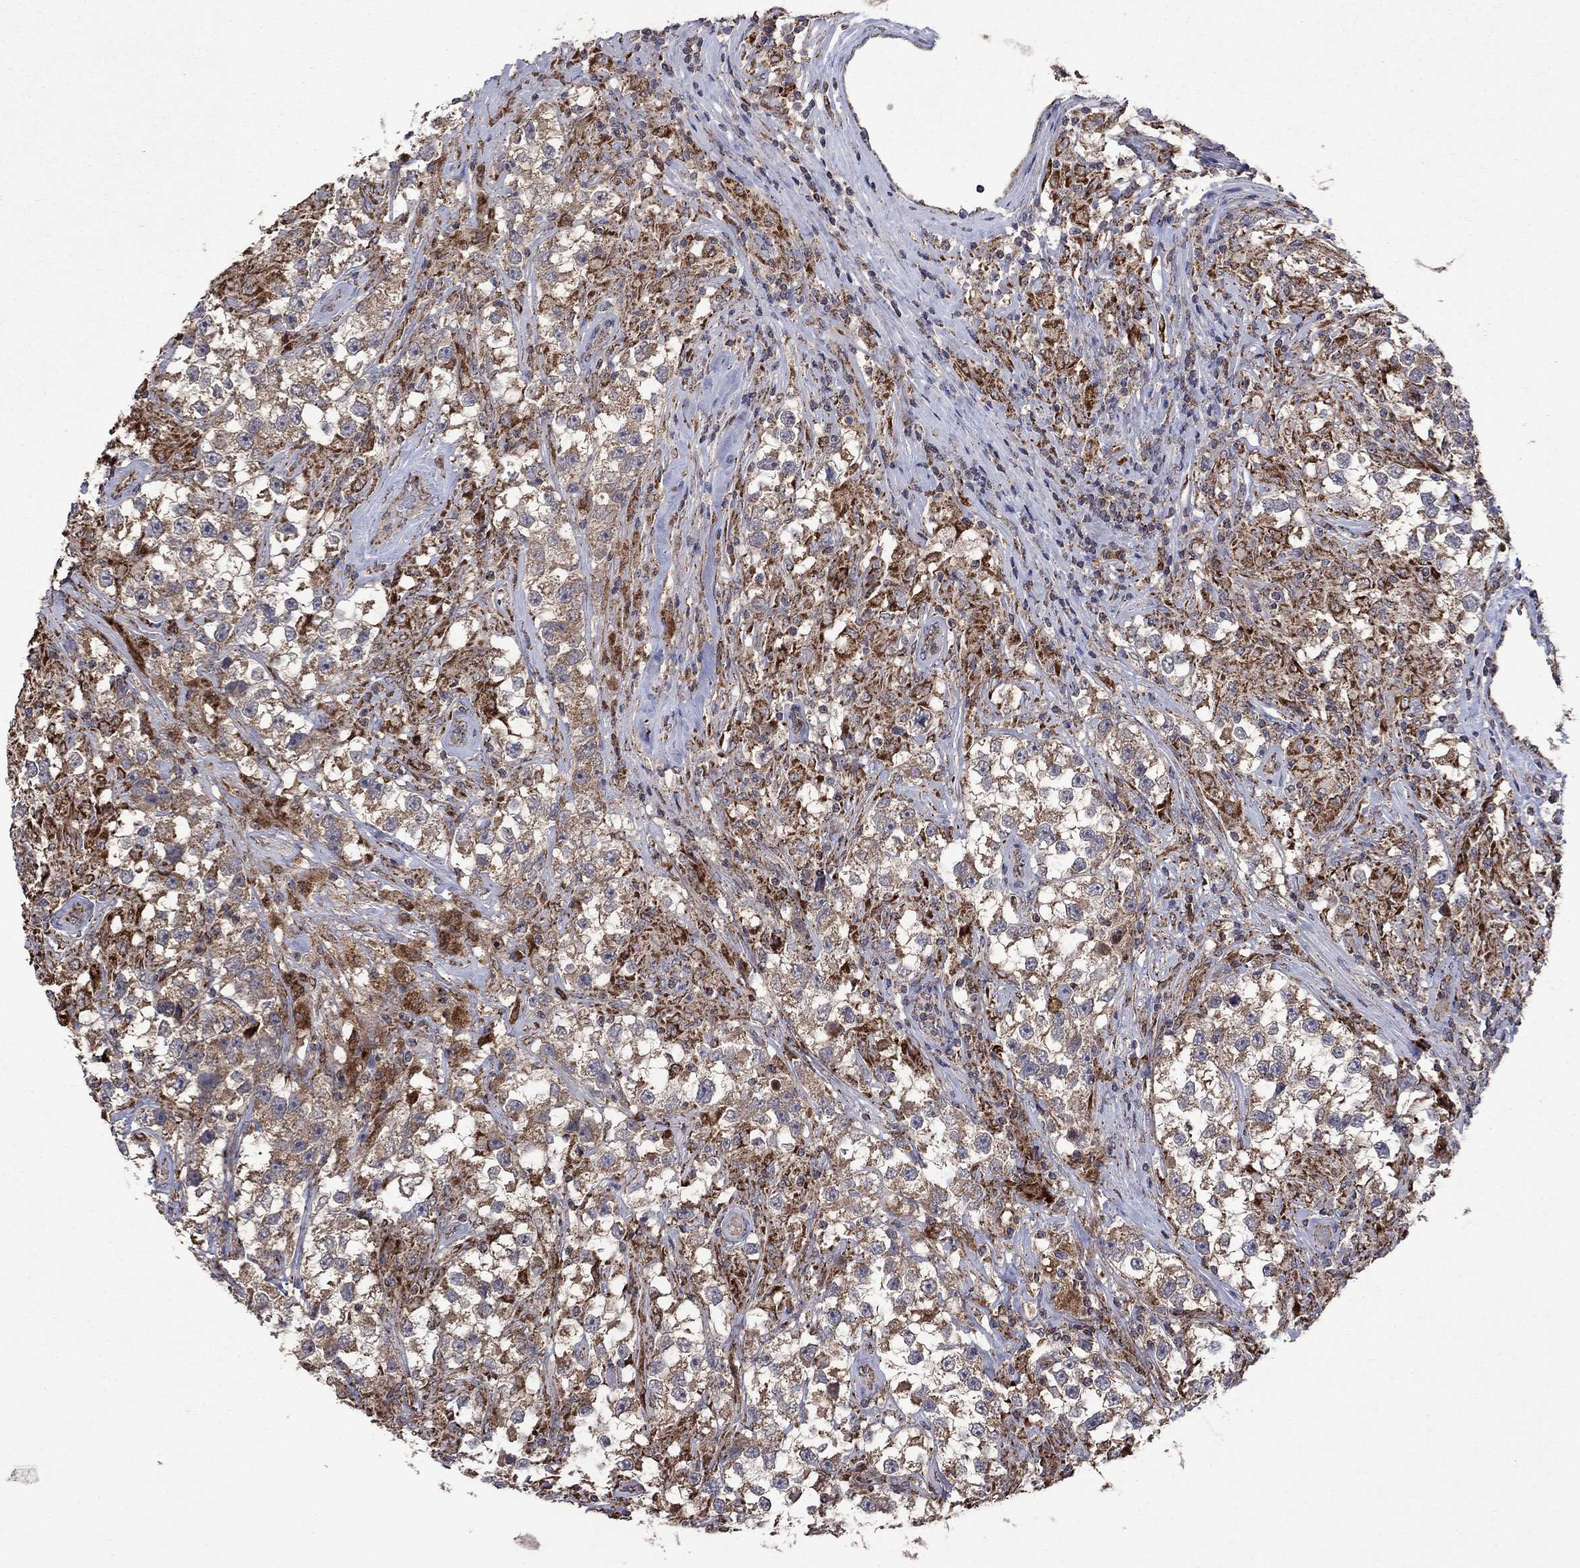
{"staining": {"intensity": "weak", "quantity": ">75%", "location": "cytoplasmic/membranous"}, "tissue": "testis cancer", "cell_type": "Tumor cells", "image_type": "cancer", "snomed": [{"axis": "morphology", "description": "Seminoma, NOS"}, {"axis": "topography", "description": "Testis"}], "caption": "About >75% of tumor cells in human testis seminoma exhibit weak cytoplasmic/membranous protein positivity as visualized by brown immunohistochemical staining.", "gene": "DPH1", "patient": {"sex": "male", "age": 46}}